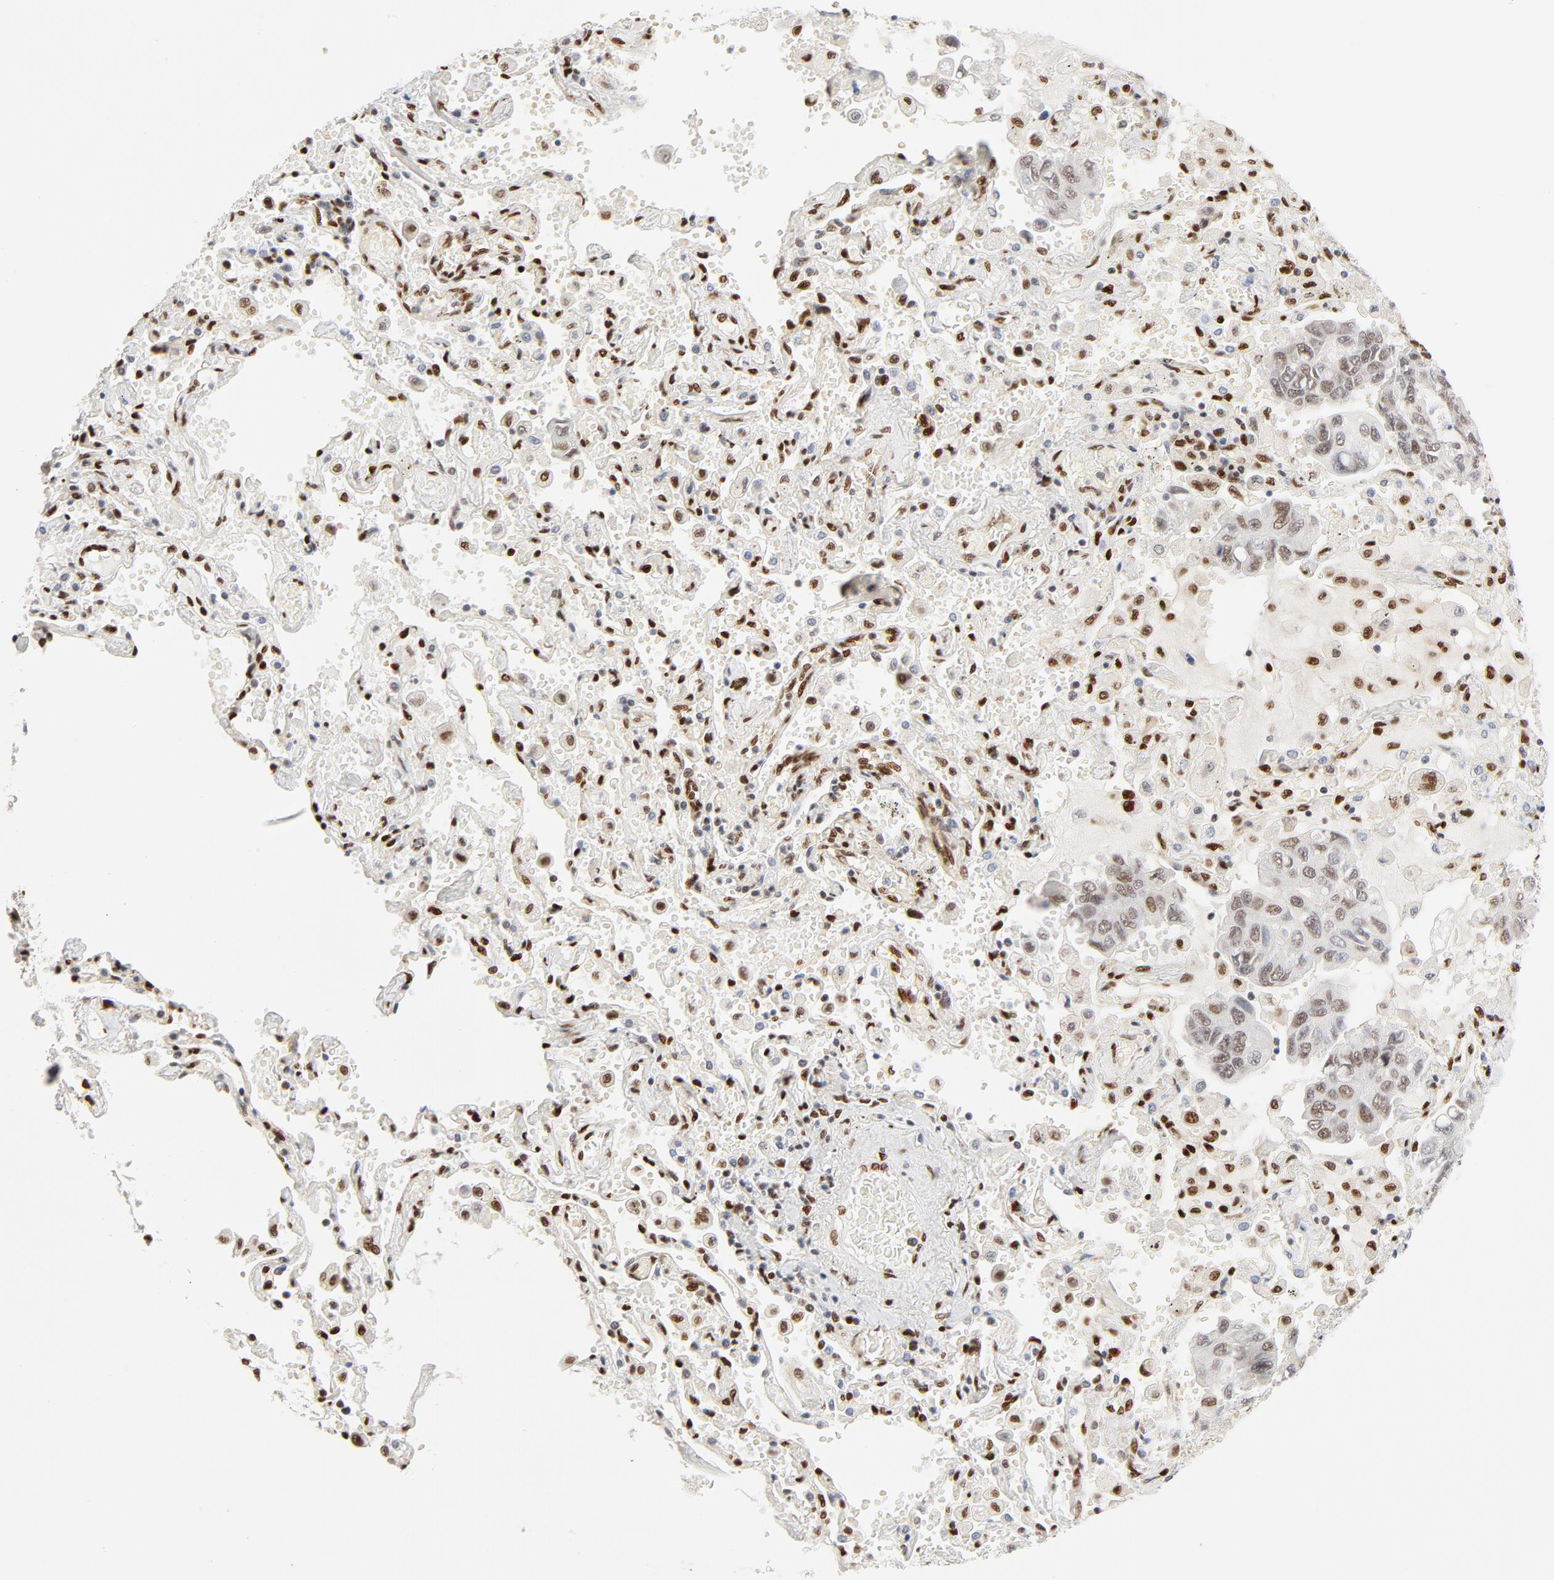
{"staining": {"intensity": "weak", "quantity": "25%-75%", "location": "nuclear"}, "tissue": "lung cancer", "cell_type": "Tumor cells", "image_type": "cancer", "snomed": [{"axis": "morphology", "description": "Adenocarcinoma, NOS"}, {"axis": "topography", "description": "Lung"}], "caption": "Brown immunohistochemical staining in lung cancer displays weak nuclear expression in about 25%-75% of tumor cells.", "gene": "MEF2A", "patient": {"sex": "male", "age": 64}}